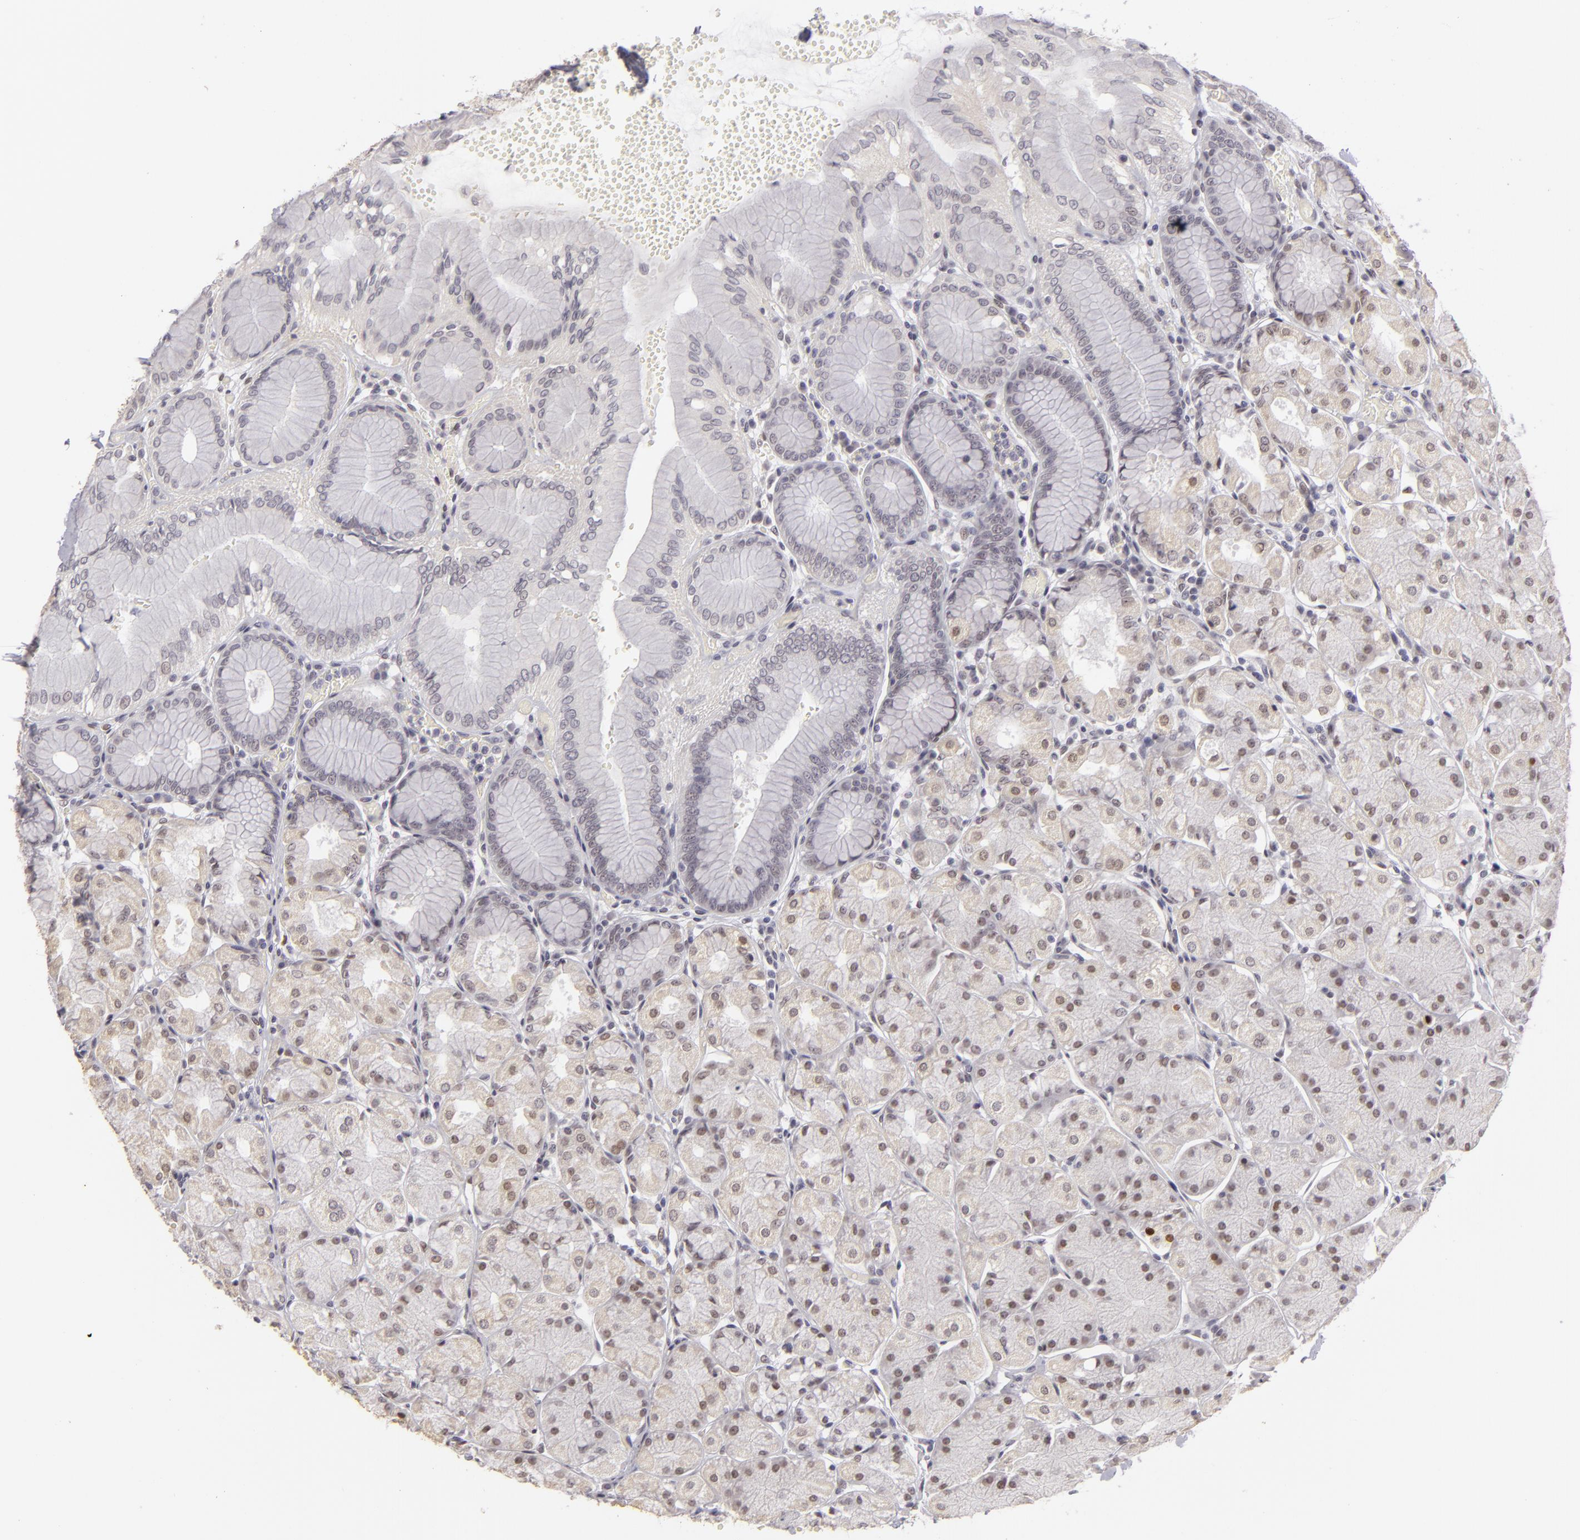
{"staining": {"intensity": "weak", "quantity": "<25%", "location": "nuclear"}, "tissue": "stomach", "cell_type": "Glandular cells", "image_type": "normal", "snomed": [{"axis": "morphology", "description": "Normal tissue, NOS"}, {"axis": "topography", "description": "Stomach, upper"}, {"axis": "topography", "description": "Stomach"}], "caption": "The histopathology image reveals no staining of glandular cells in unremarkable stomach.", "gene": "SIX1", "patient": {"sex": "male", "age": 76}}